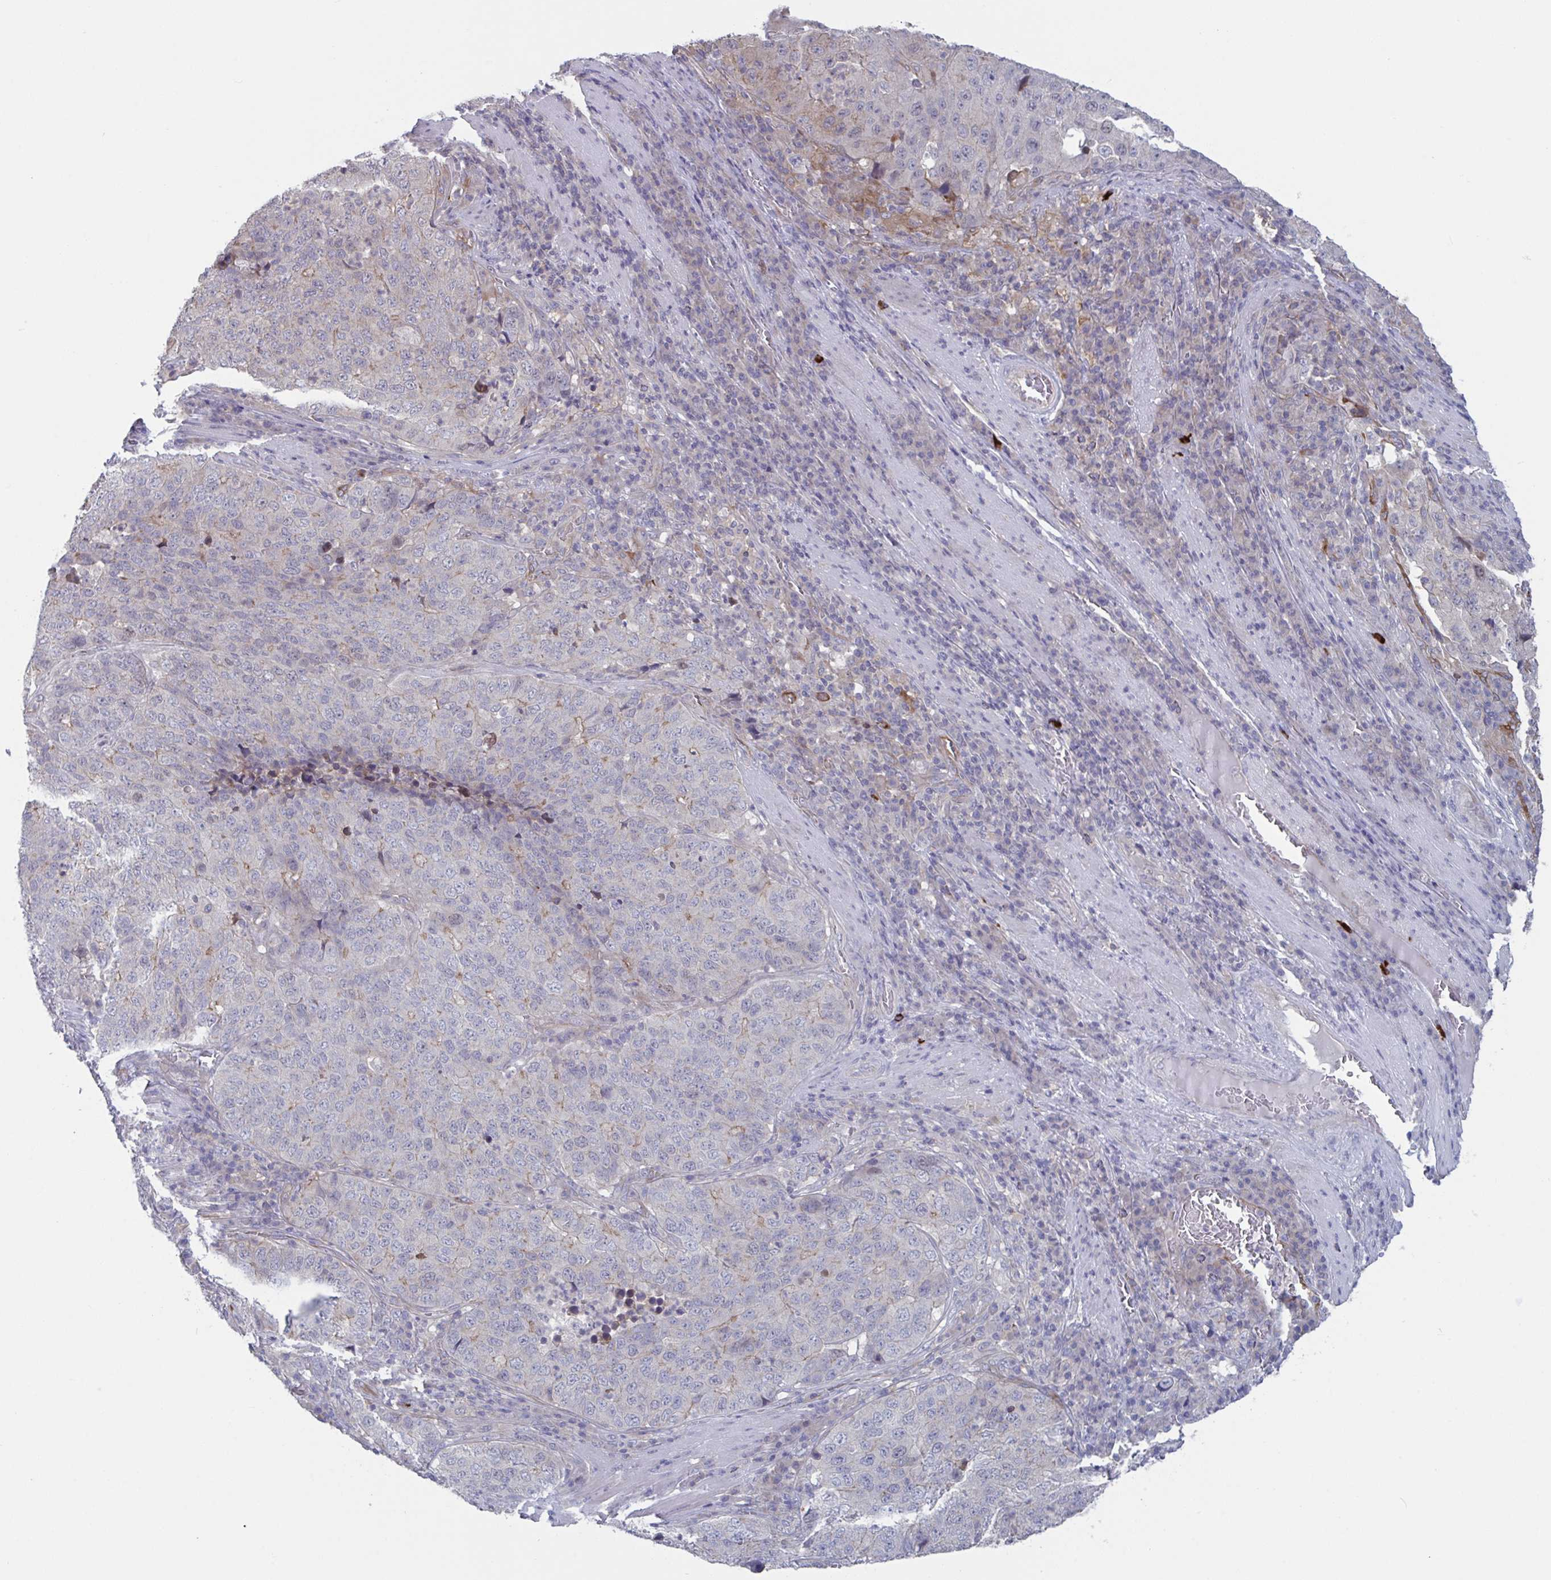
{"staining": {"intensity": "moderate", "quantity": "<25%", "location": "cytoplasmic/membranous"}, "tissue": "stomach cancer", "cell_type": "Tumor cells", "image_type": "cancer", "snomed": [{"axis": "morphology", "description": "Adenocarcinoma, NOS"}, {"axis": "topography", "description": "Stomach"}], "caption": "A brown stain shows moderate cytoplasmic/membranous staining of a protein in human stomach cancer tumor cells.", "gene": "STK26", "patient": {"sex": "male", "age": 71}}